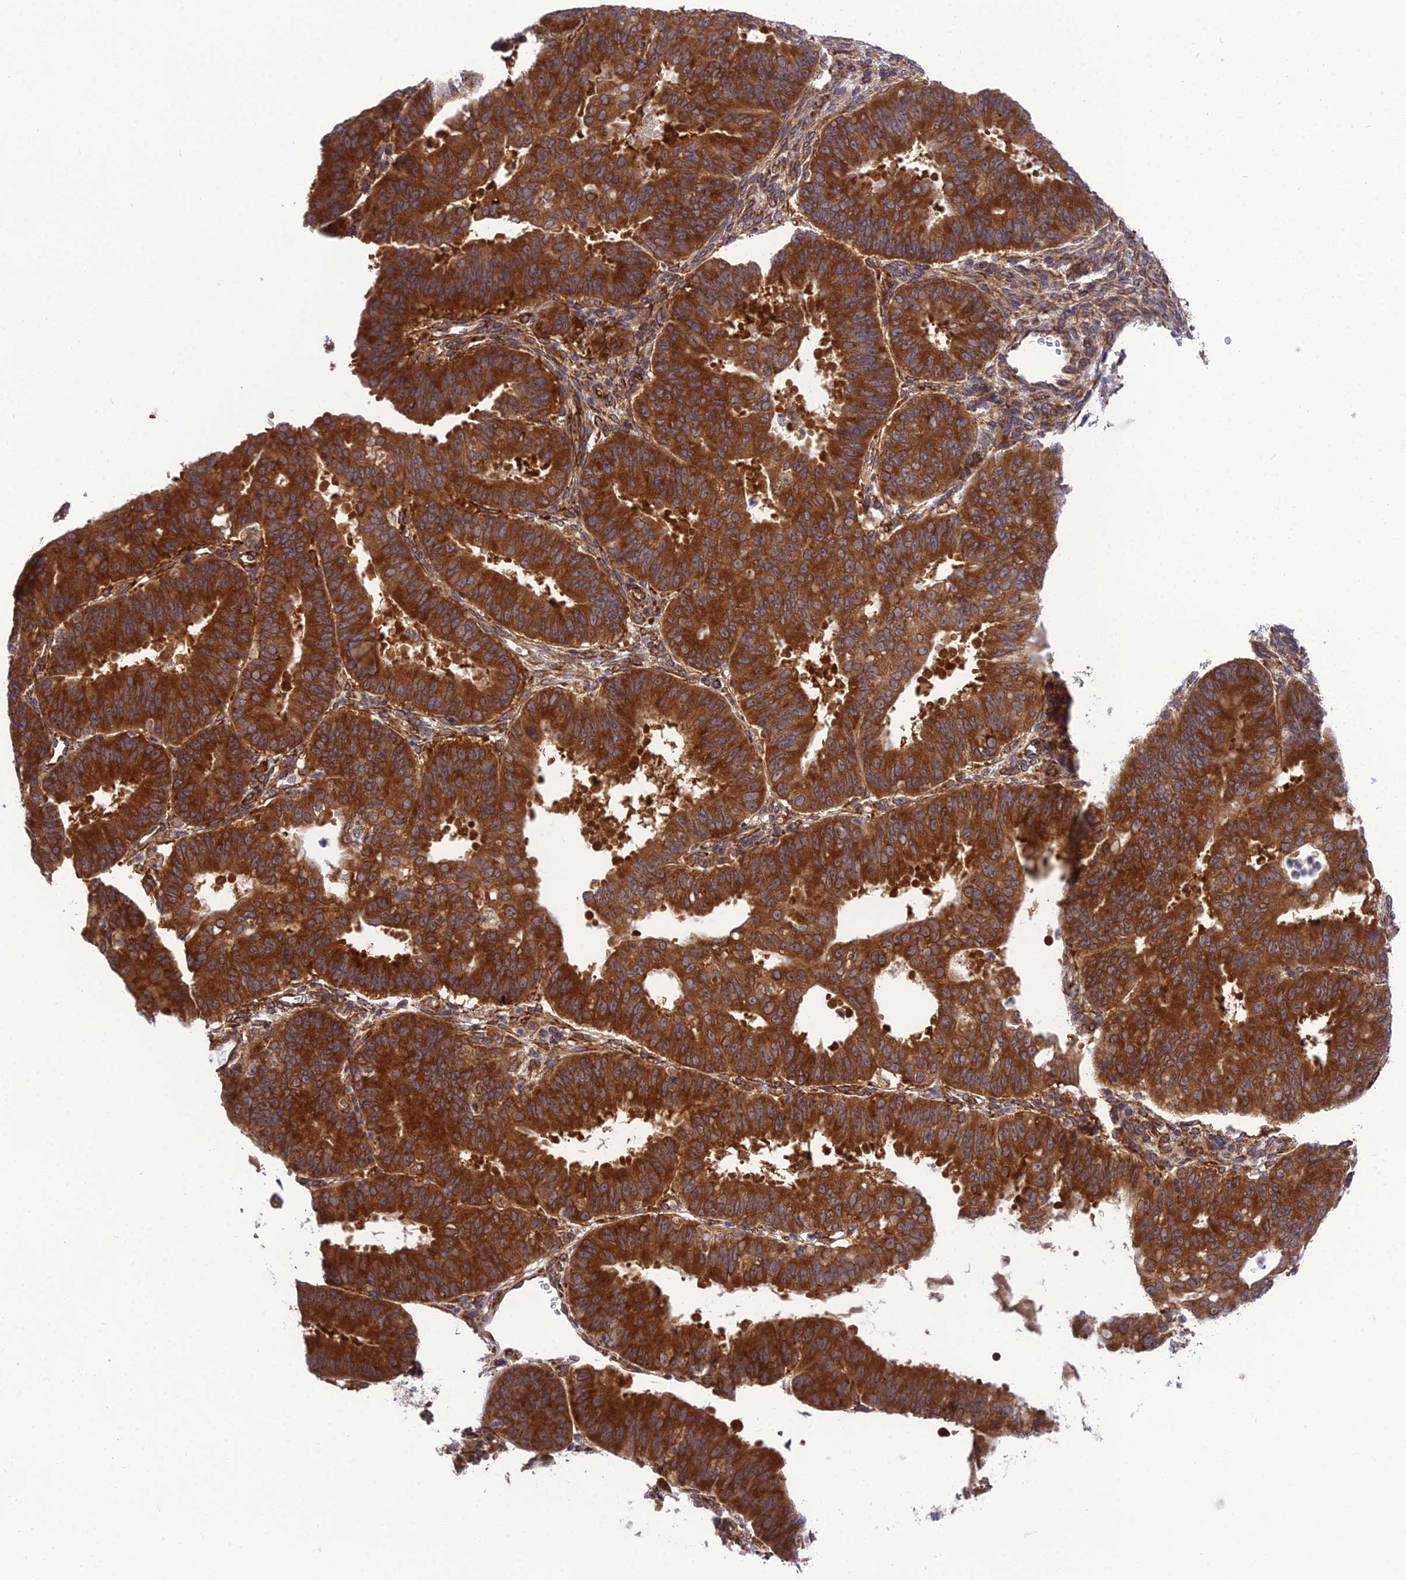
{"staining": {"intensity": "strong", "quantity": ">75%", "location": "cytoplasmic/membranous"}, "tissue": "ovarian cancer", "cell_type": "Tumor cells", "image_type": "cancer", "snomed": [{"axis": "morphology", "description": "Carcinoma, endometroid"}, {"axis": "topography", "description": "Appendix"}, {"axis": "topography", "description": "Ovary"}], "caption": "Strong cytoplasmic/membranous protein positivity is present in about >75% of tumor cells in ovarian cancer.", "gene": "DHCR7", "patient": {"sex": "female", "age": 42}}